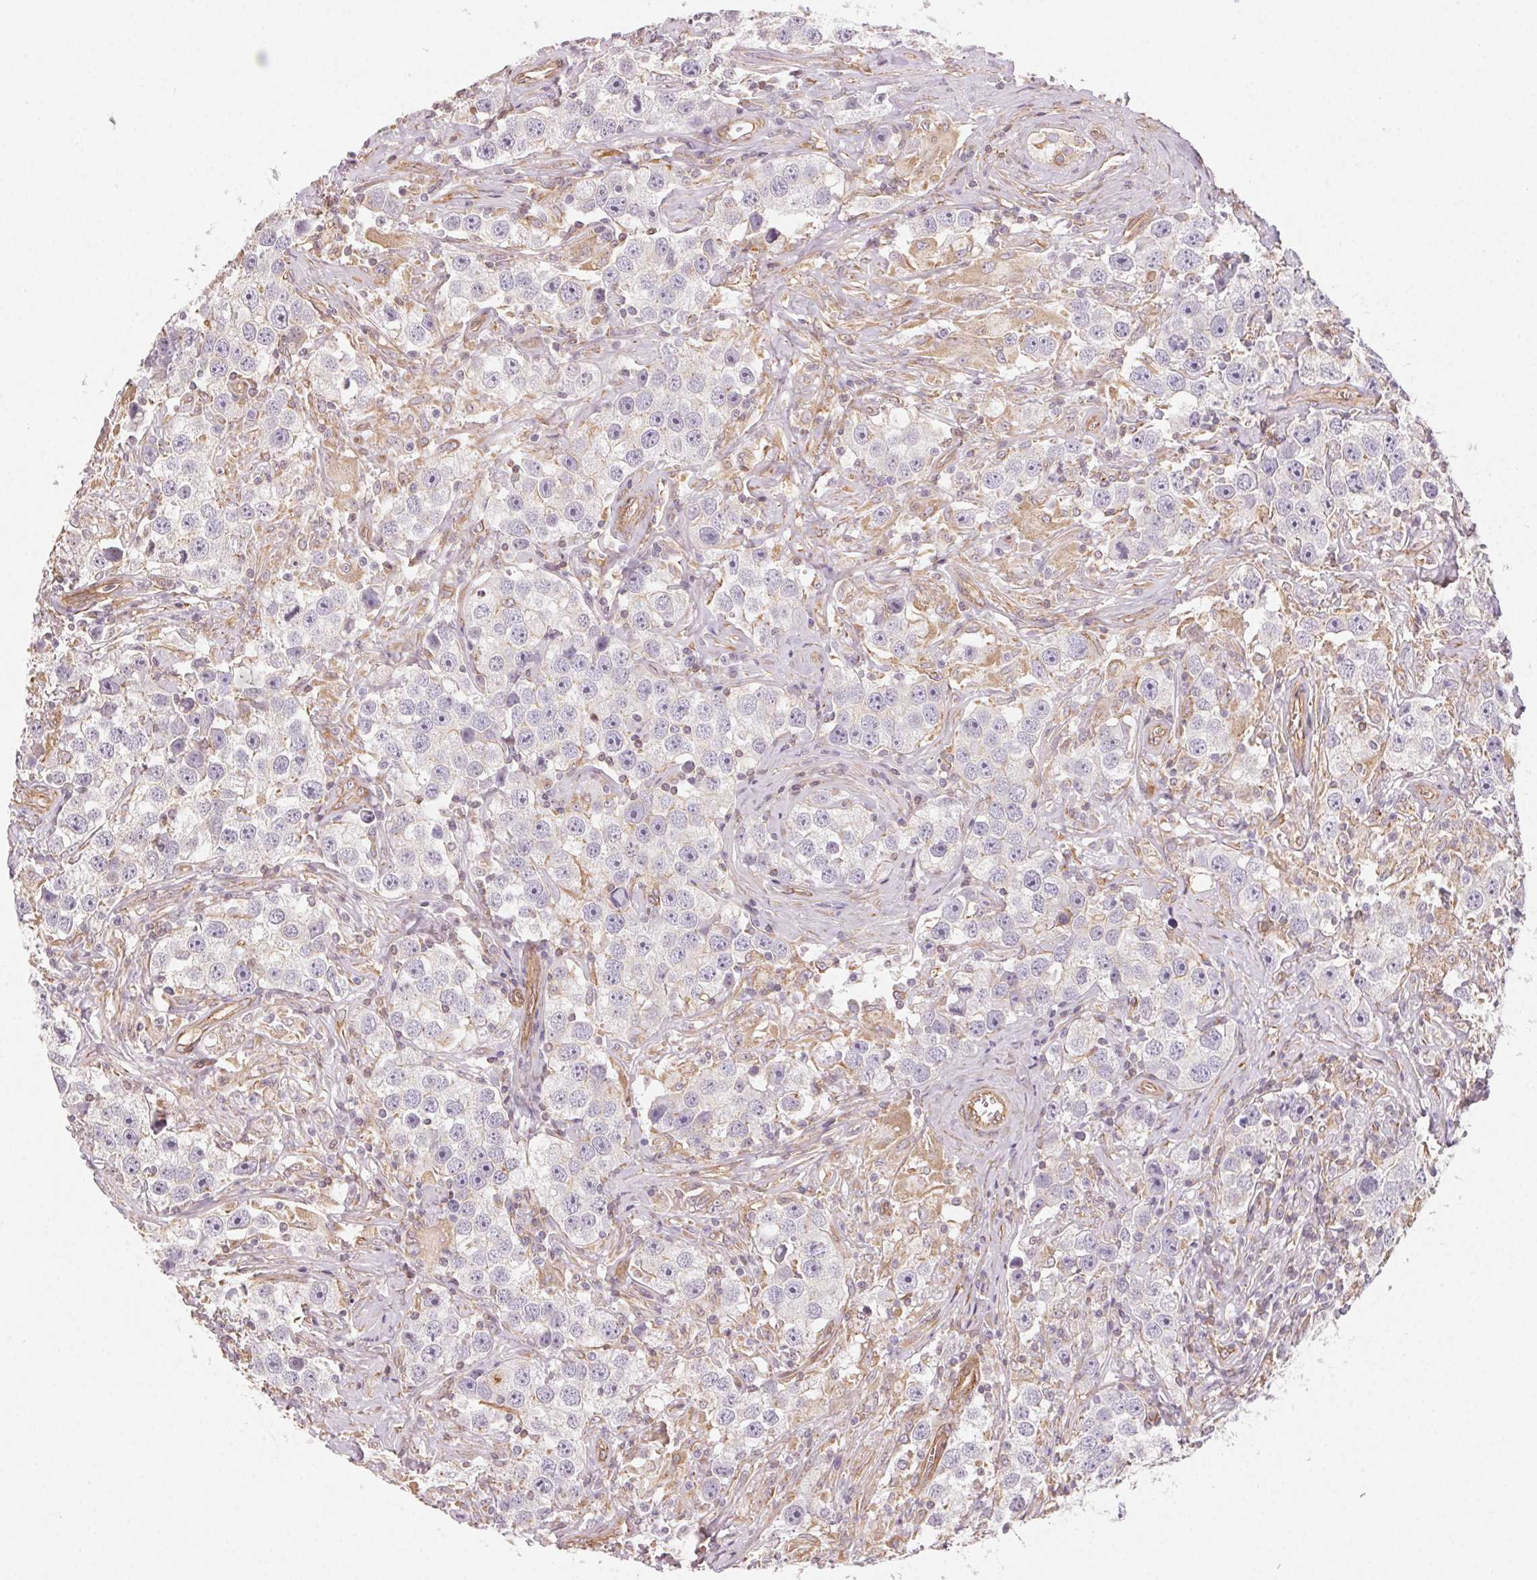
{"staining": {"intensity": "negative", "quantity": "none", "location": "none"}, "tissue": "testis cancer", "cell_type": "Tumor cells", "image_type": "cancer", "snomed": [{"axis": "morphology", "description": "Seminoma, NOS"}, {"axis": "topography", "description": "Testis"}], "caption": "The immunohistochemistry image has no significant expression in tumor cells of testis cancer (seminoma) tissue.", "gene": "PLA2G4F", "patient": {"sex": "male", "age": 49}}